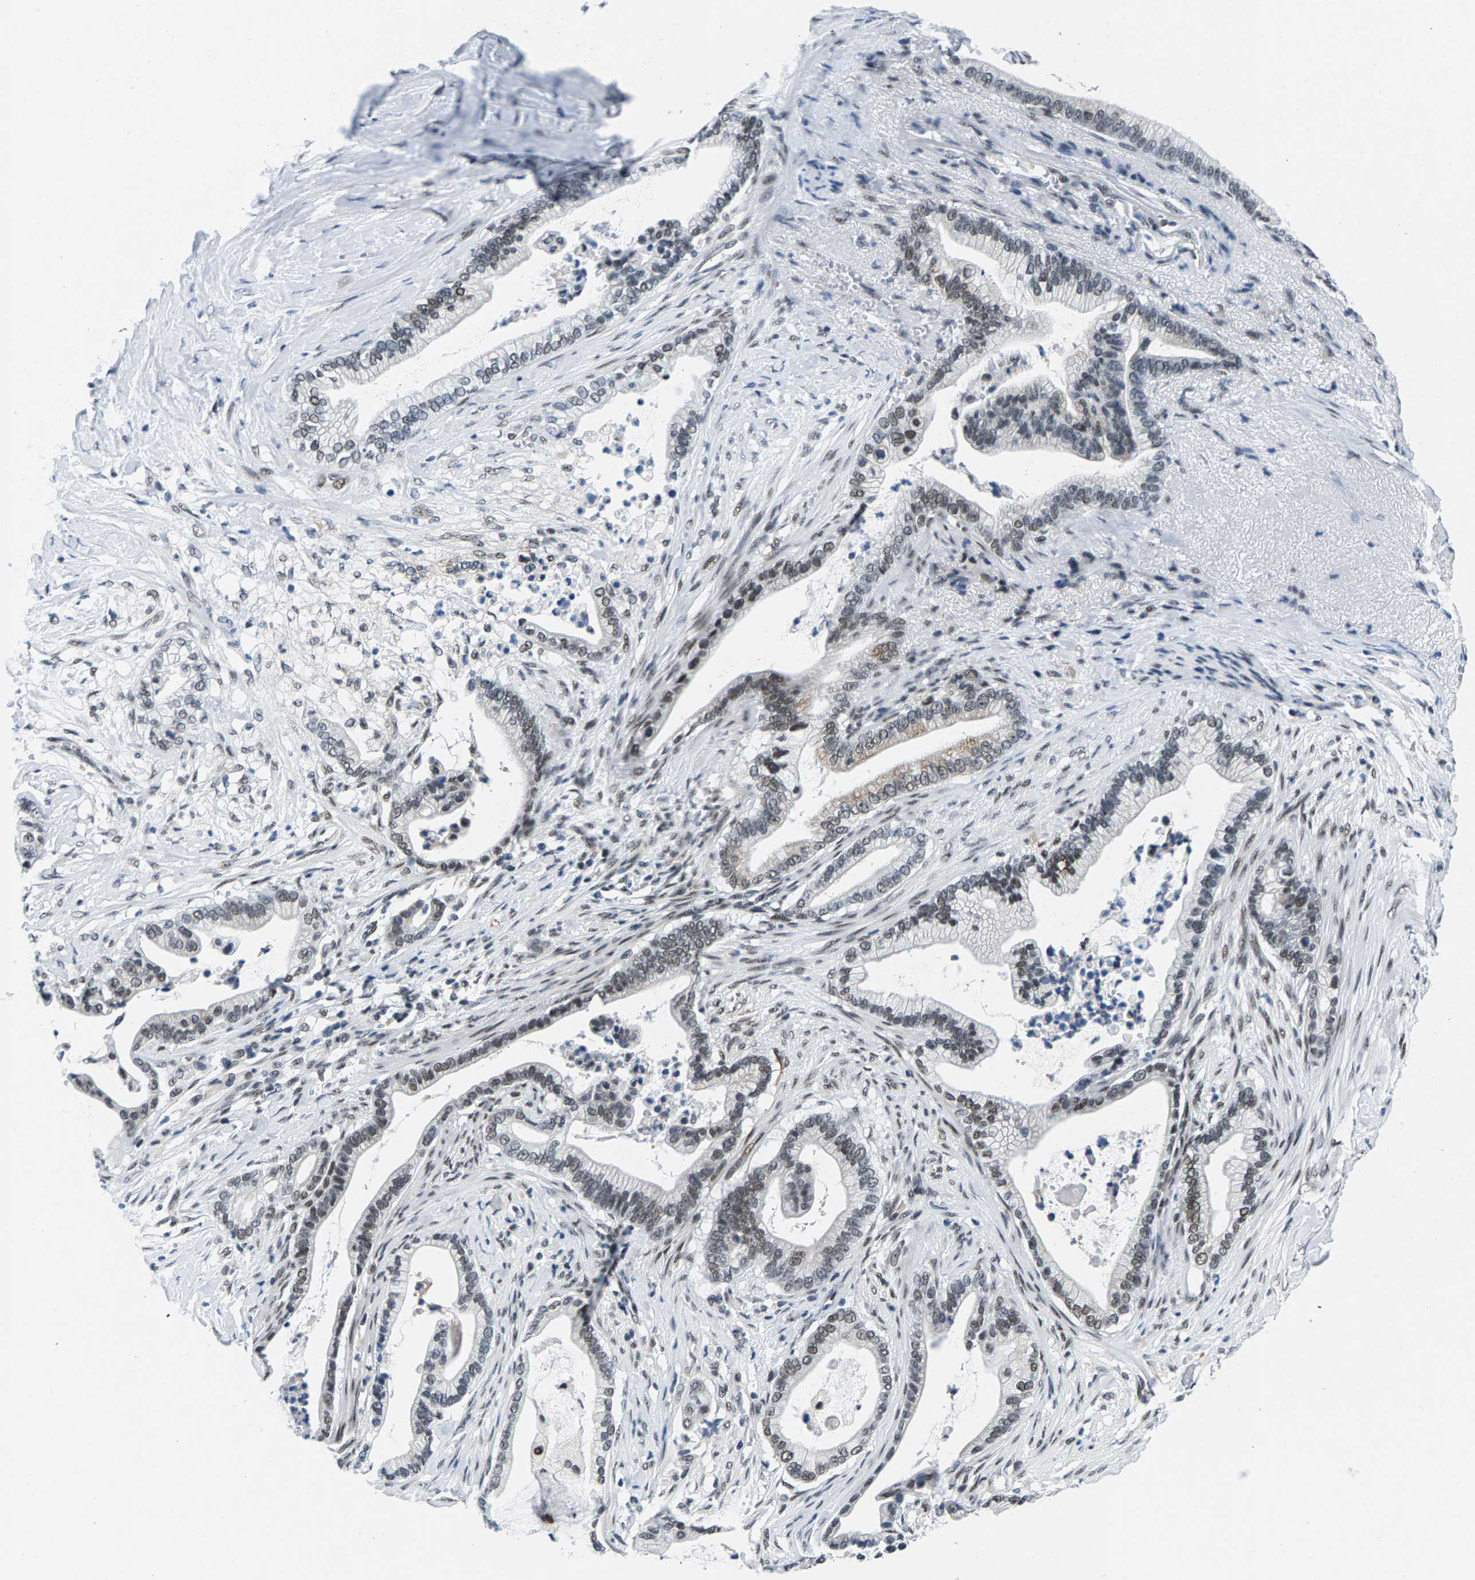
{"staining": {"intensity": "moderate", "quantity": "<25%", "location": "nuclear"}, "tissue": "pancreatic cancer", "cell_type": "Tumor cells", "image_type": "cancer", "snomed": [{"axis": "morphology", "description": "Adenocarcinoma, NOS"}, {"axis": "topography", "description": "Pancreas"}], "caption": "This histopathology image shows immunohistochemistry (IHC) staining of adenocarcinoma (pancreatic), with low moderate nuclear positivity in about <25% of tumor cells.", "gene": "ATF2", "patient": {"sex": "male", "age": 69}}